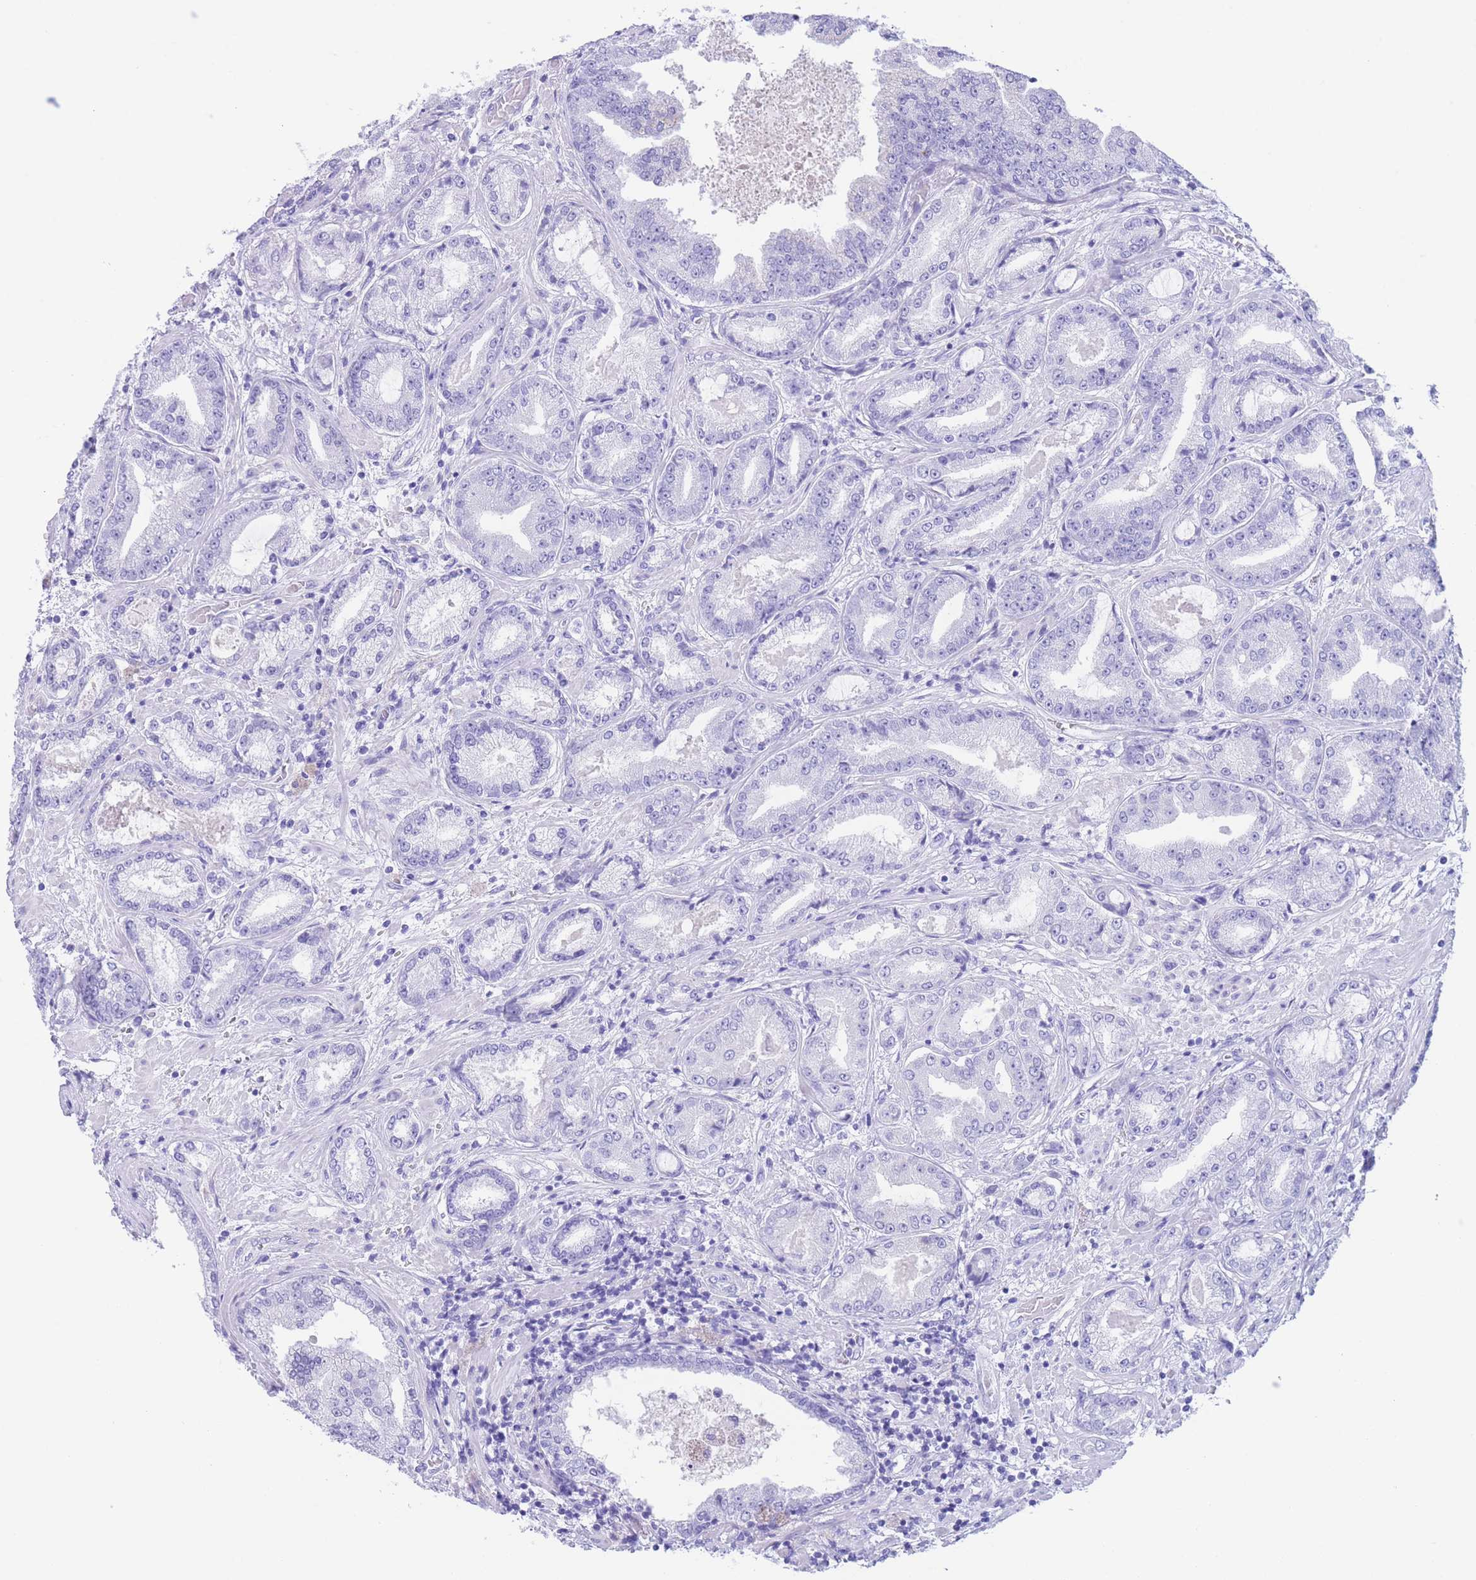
{"staining": {"intensity": "negative", "quantity": "none", "location": "none"}, "tissue": "prostate cancer", "cell_type": "Tumor cells", "image_type": "cancer", "snomed": [{"axis": "morphology", "description": "Adenocarcinoma, High grade"}, {"axis": "topography", "description": "Prostate"}], "caption": "The photomicrograph exhibits no staining of tumor cells in prostate cancer (adenocarcinoma (high-grade)).", "gene": "SLCO1B3", "patient": {"sex": "male", "age": 68}}